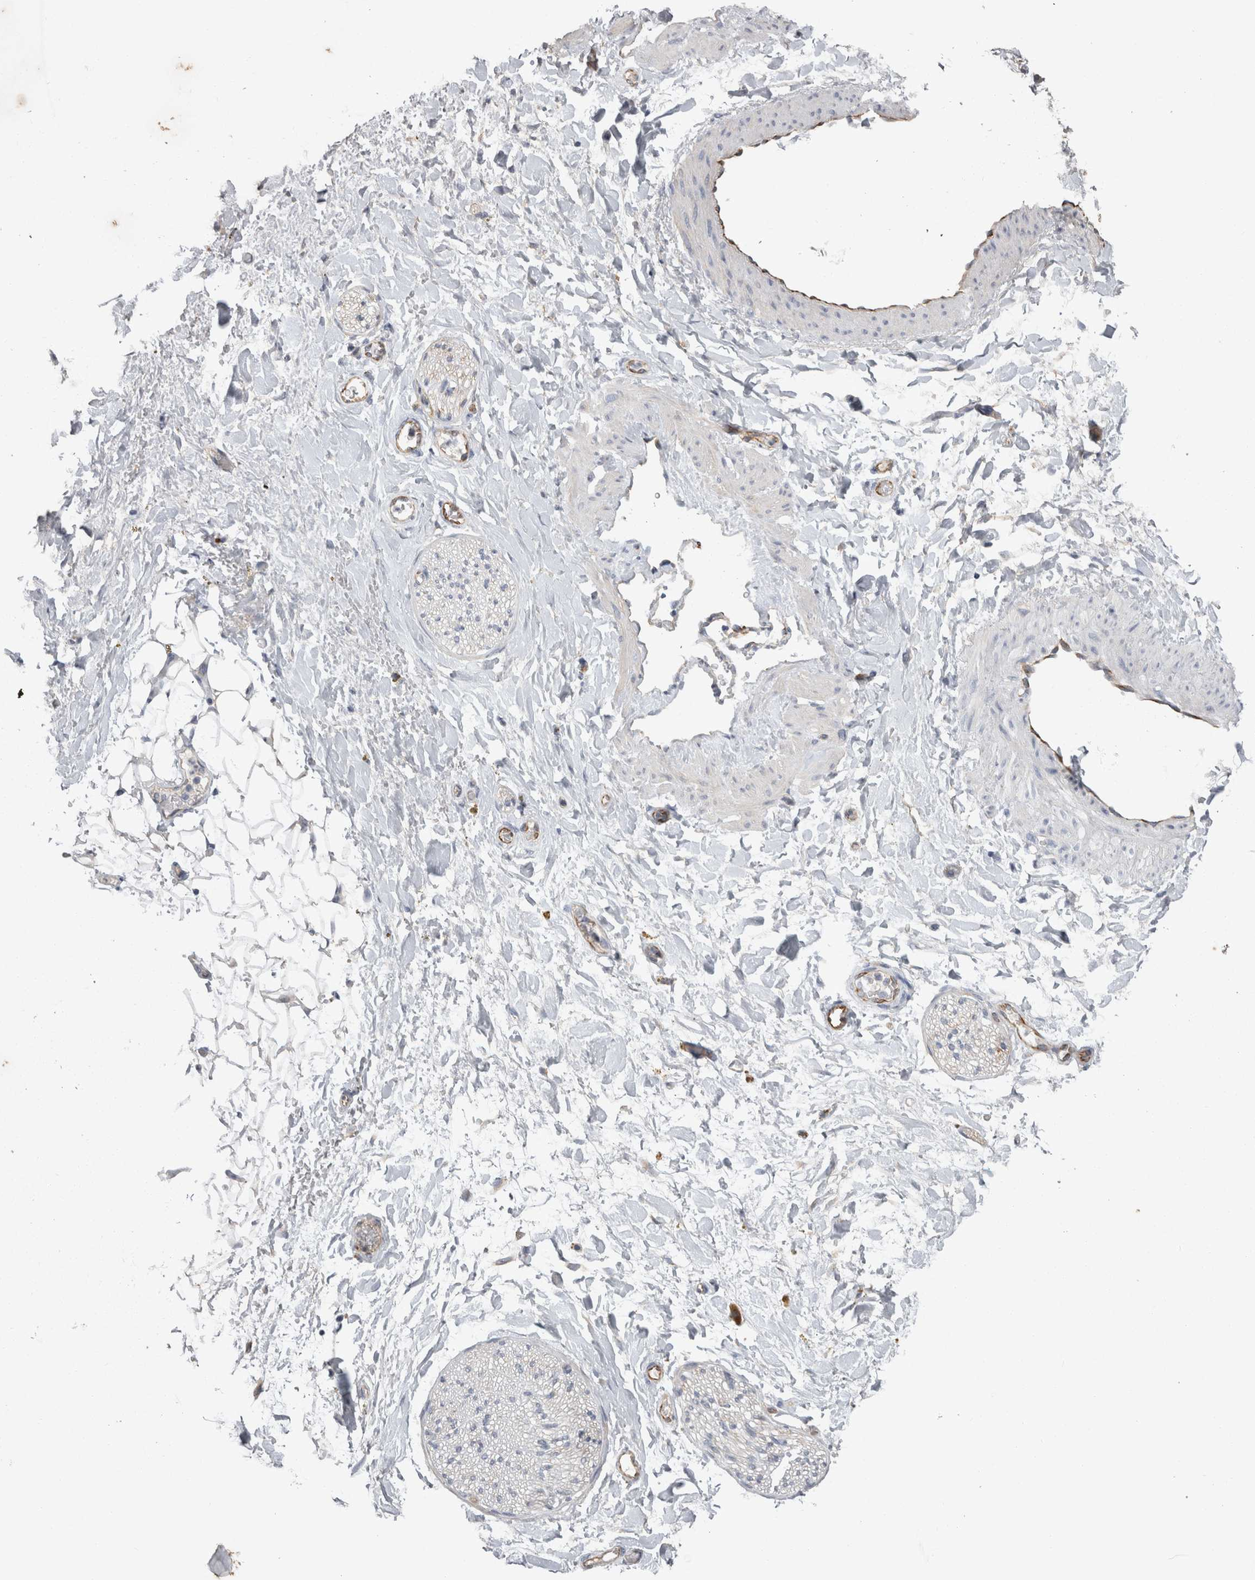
{"staining": {"intensity": "negative", "quantity": "none", "location": "none"}, "tissue": "adipose tissue", "cell_type": "Adipocytes", "image_type": "normal", "snomed": [{"axis": "morphology", "description": "Normal tissue, NOS"}, {"axis": "topography", "description": "Kidney"}, {"axis": "topography", "description": "Peripheral nerve tissue"}], "caption": "Immunohistochemistry (IHC) photomicrograph of benign adipose tissue: adipose tissue stained with DAB exhibits no significant protein positivity in adipocytes.", "gene": "STRADB", "patient": {"sex": "male", "age": 7}}